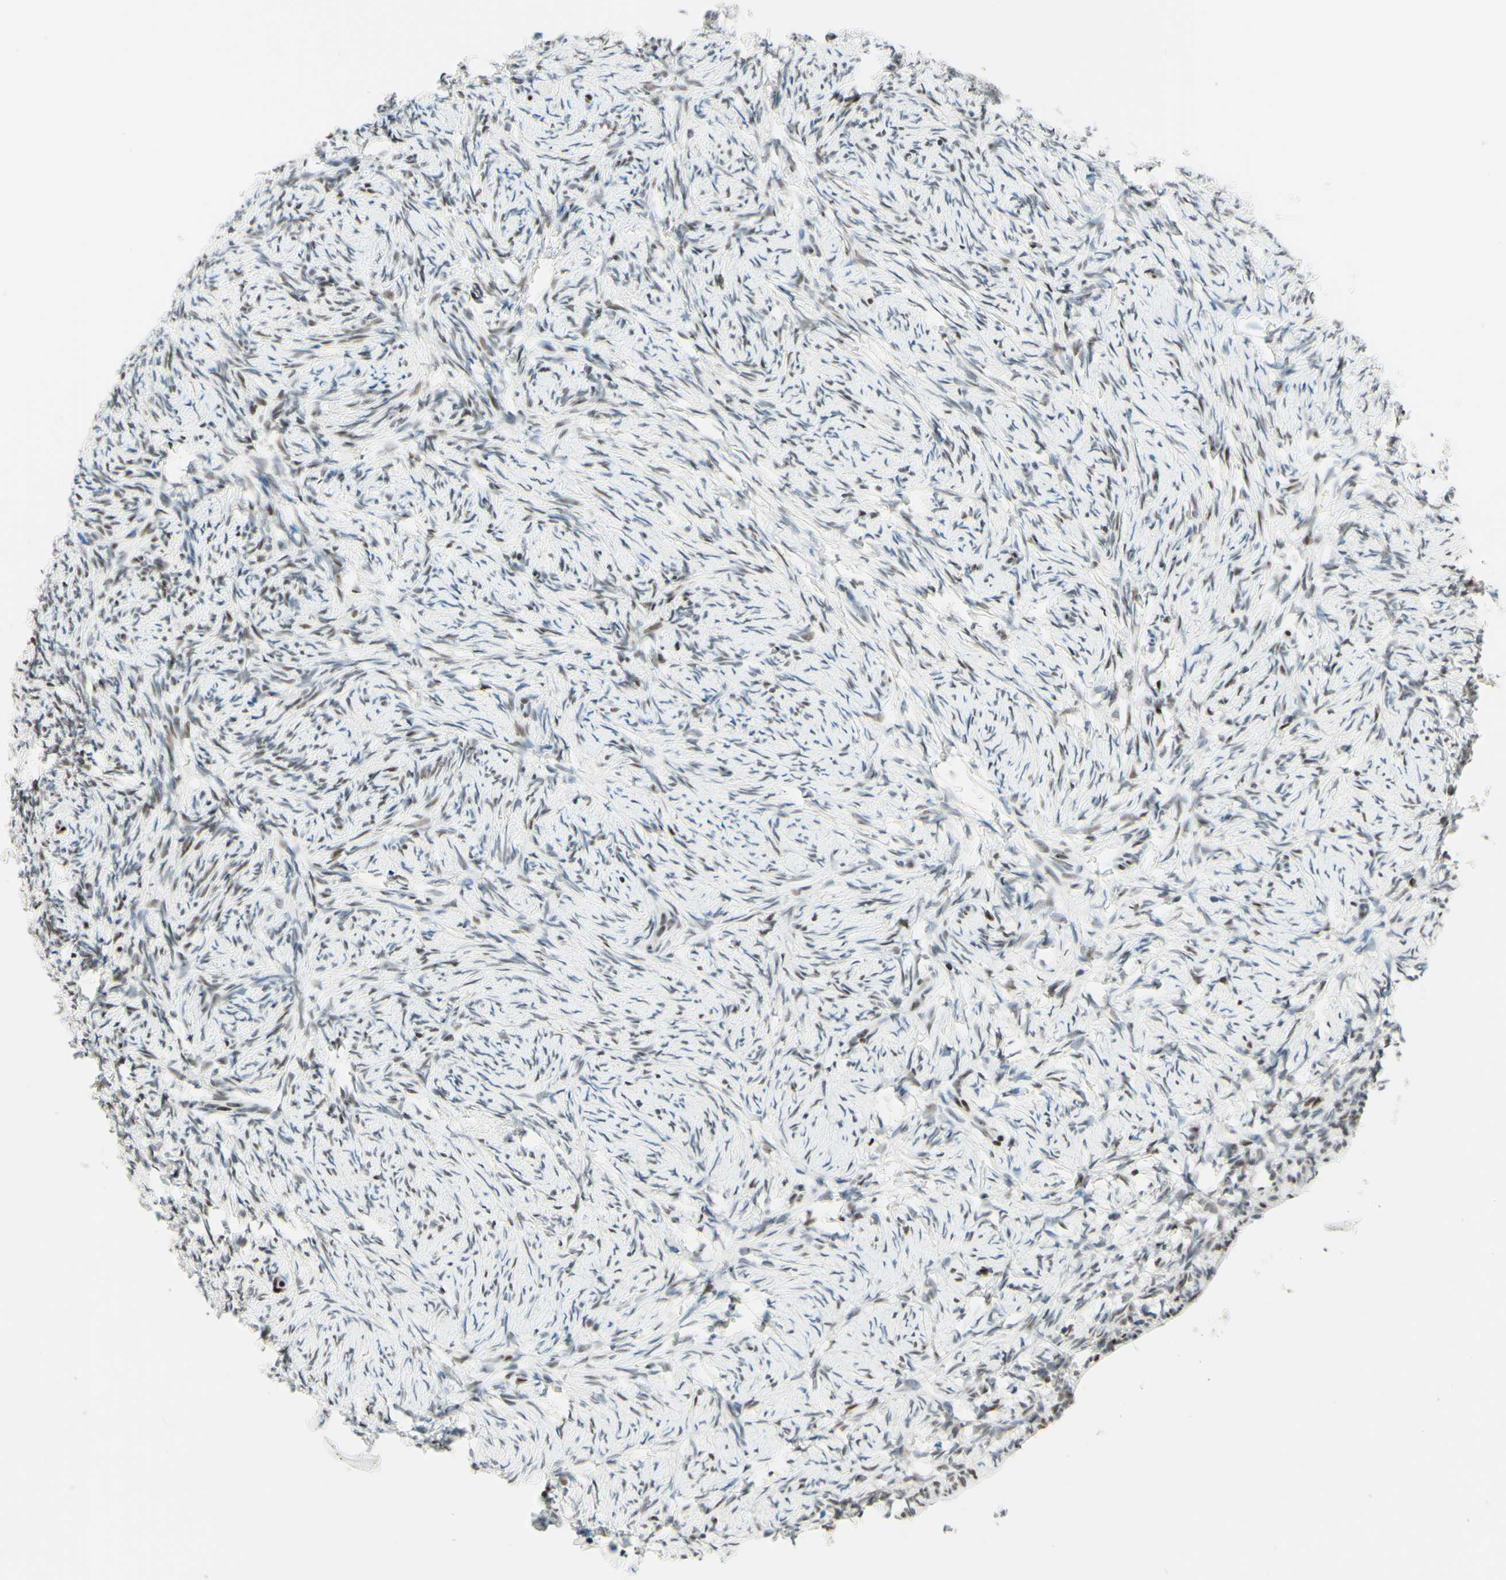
{"staining": {"intensity": "moderate", "quantity": "25%-75%", "location": "nuclear"}, "tissue": "ovary", "cell_type": "Follicle cells", "image_type": "normal", "snomed": [{"axis": "morphology", "description": "Normal tissue, NOS"}, {"axis": "topography", "description": "Ovary"}], "caption": "This micrograph shows benign ovary stained with IHC to label a protein in brown. The nuclear of follicle cells show moderate positivity for the protein. Nuclei are counter-stained blue.", "gene": "CBX7", "patient": {"sex": "female", "age": 60}}